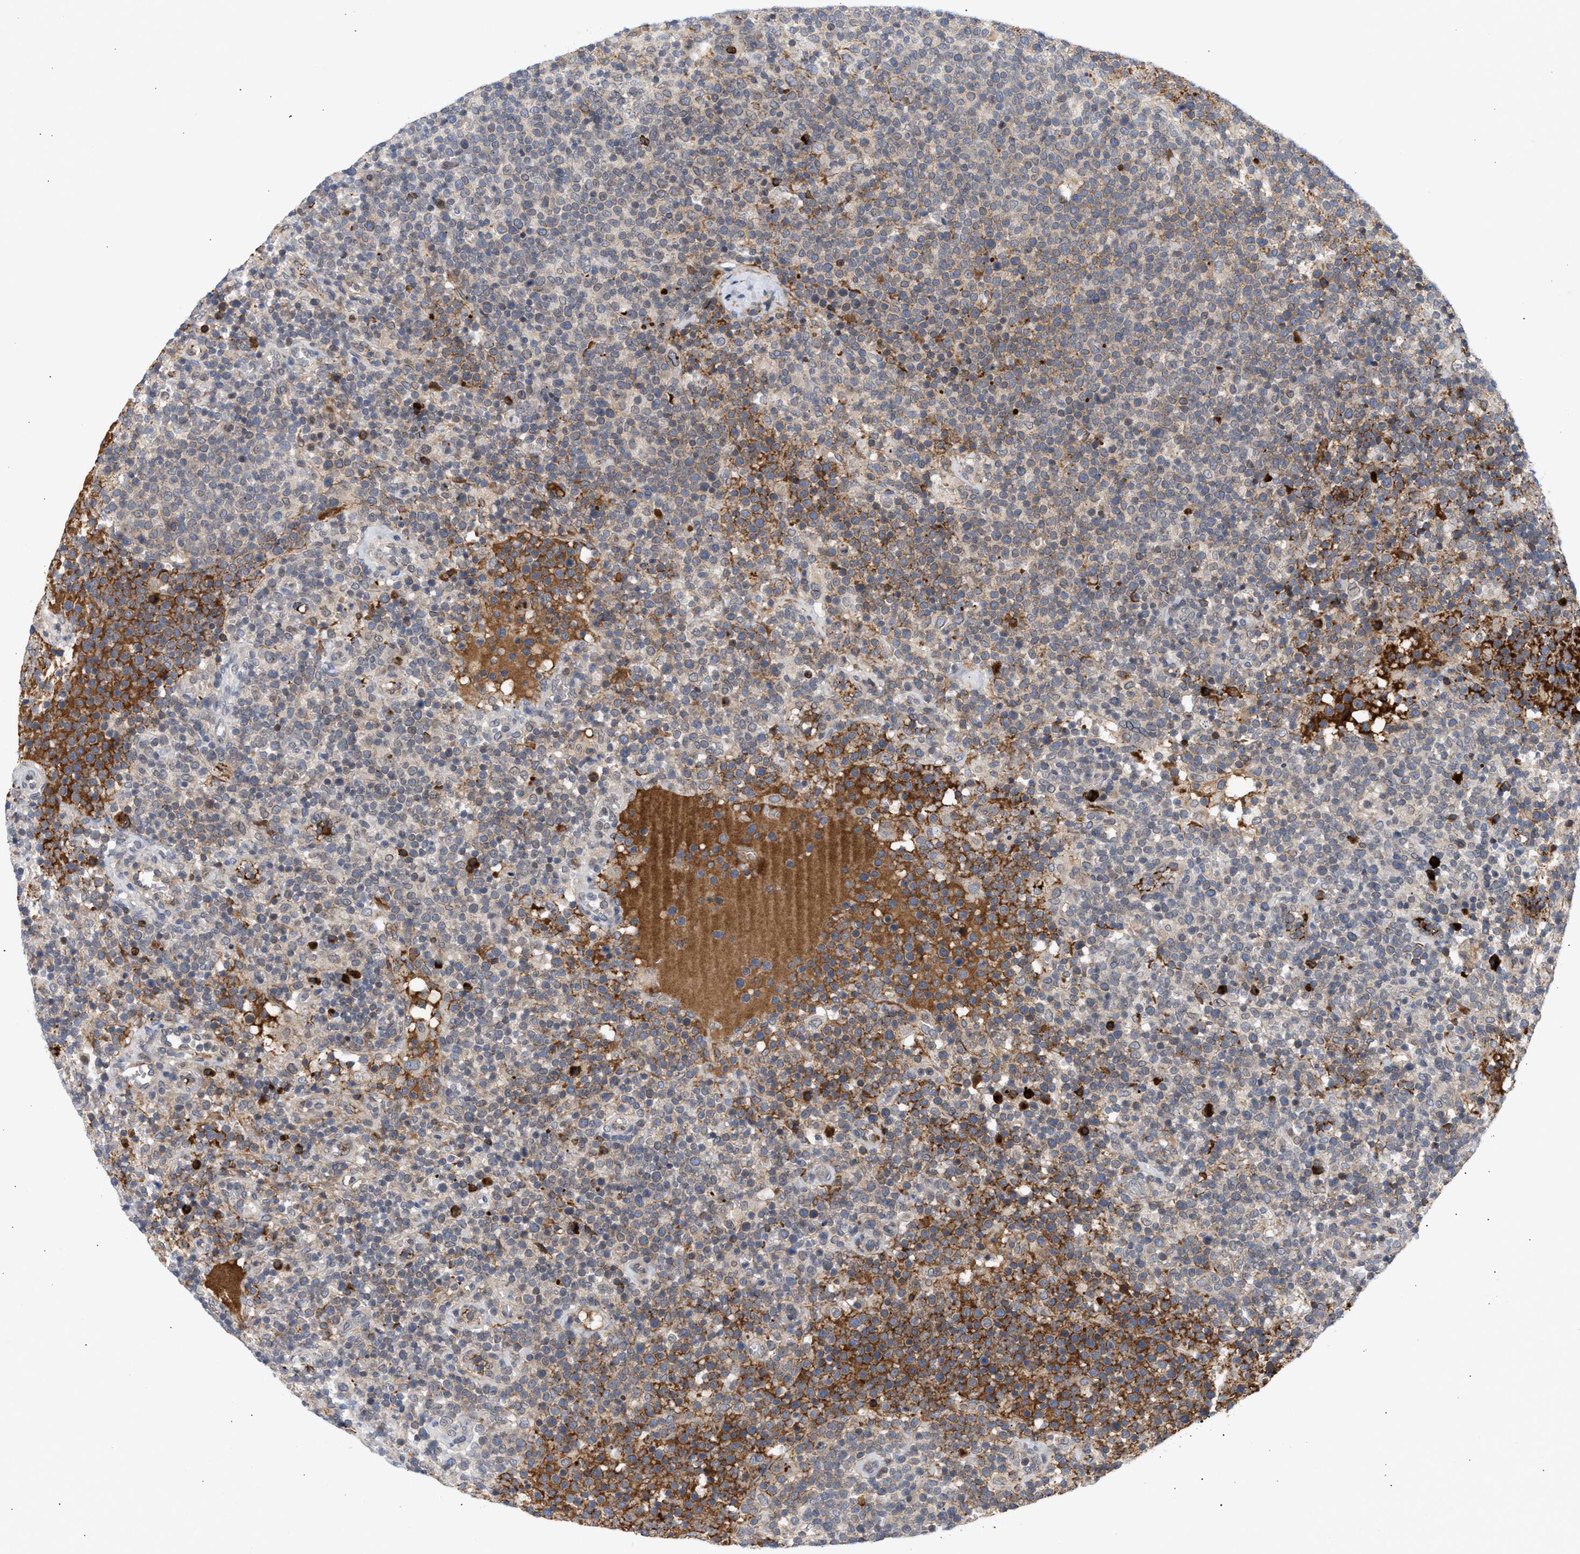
{"staining": {"intensity": "negative", "quantity": "none", "location": "none"}, "tissue": "lymphoma", "cell_type": "Tumor cells", "image_type": "cancer", "snomed": [{"axis": "morphology", "description": "Malignant lymphoma, non-Hodgkin's type, High grade"}, {"axis": "topography", "description": "Lymph node"}], "caption": "Tumor cells show no significant expression in lymphoma.", "gene": "NUP62", "patient": {"sex": "male", "age": 61}}